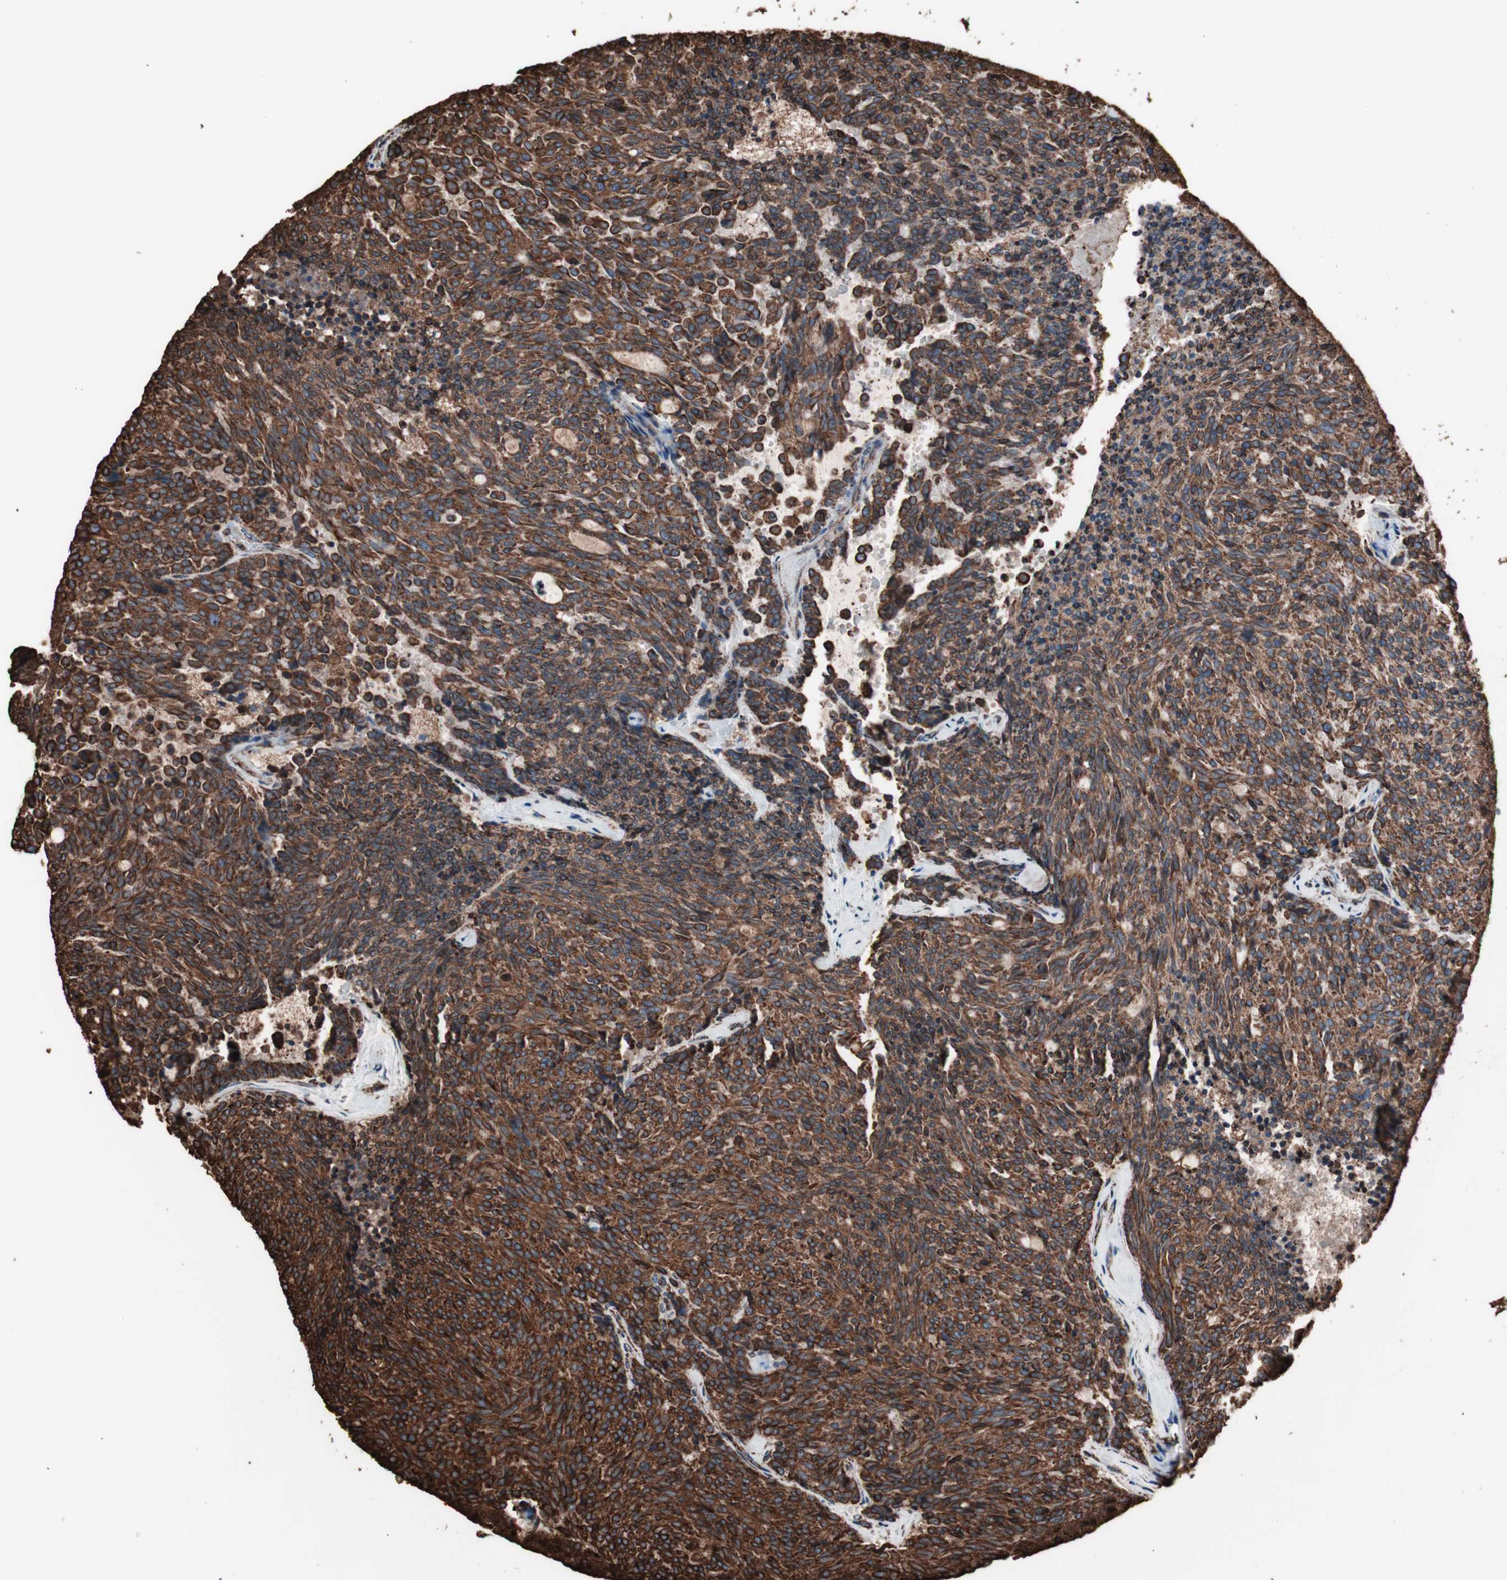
{"staining": {"intensity": "strong", "quantity": ">75%", "location": "cytoplasmic/membranous"}, "tissue": "carcinoid", "cell_type": "Tumor cells", "image_type": "cancer", "snomed": [{"axis": "morphology", "description": "Carcinoid, malignant, NOS"}, {"axis": "topography", "description": "Pancreas"}], "caption": "This is a histology image of immunohistochemistry (IHC) staining of malignant carcinoid, which shows strong staining in the cytoplasmic/membranous of tumor cells.", "gene": "HSP90B1", "patient": {"sex": "female", "age": 54}}